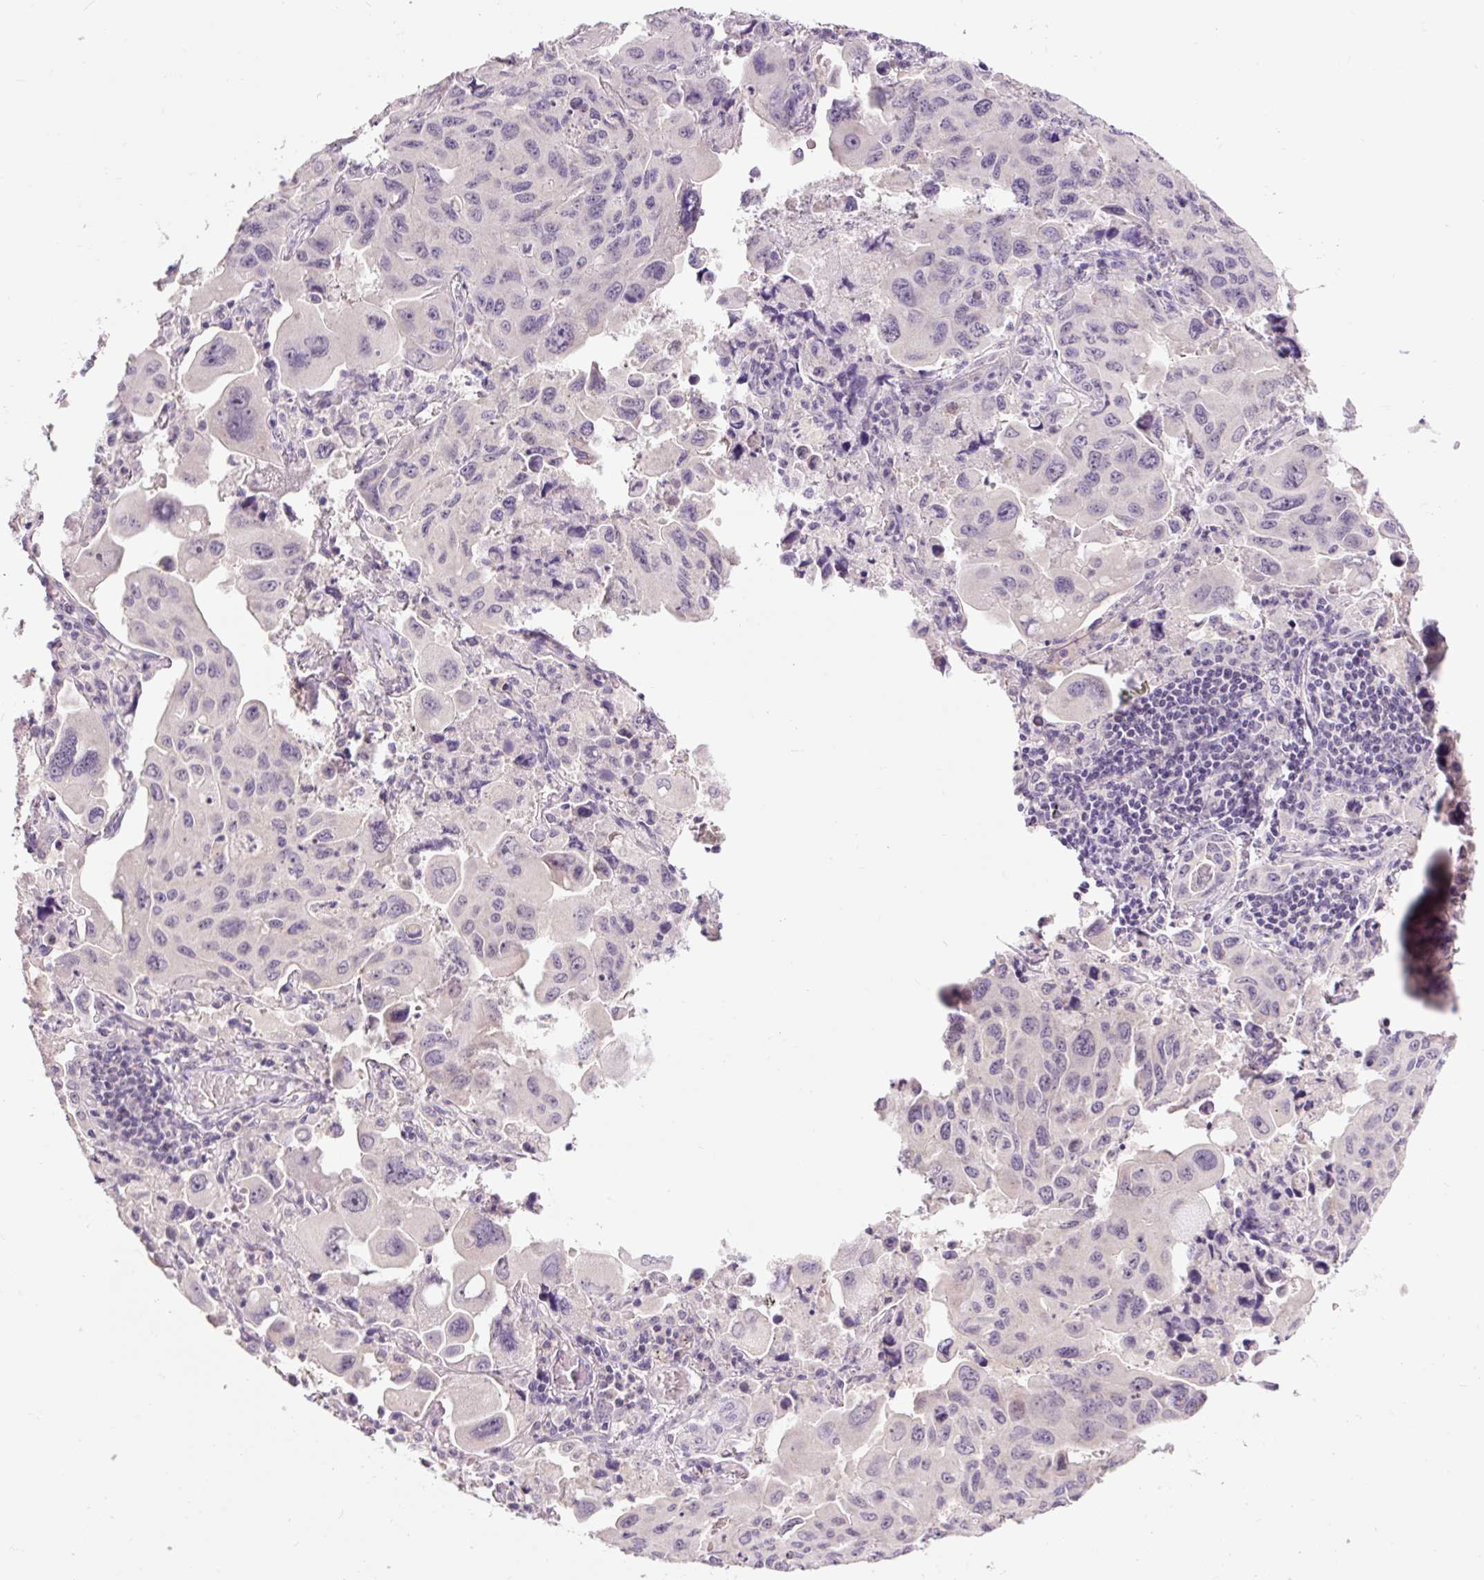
{"staining": {"intensity": "negative", "quantity": "none", "location": "none"}, "tissue": "lung cancer", "cell_type": "Tumor cells", "image_type": "cancer", "snomed": [{"axis": "morphology", "description": "Adenocarcinoma, NOS"}, {"axis": "topography", "description": "Lung"}], "caption": "The immunohistochemistry histopathology image has no significant positivity in tumor cells of lung cancer (adenocarcinoma) tissue.", "gene": "FABP7", "patient": {"sex": "male", "age": 64}}